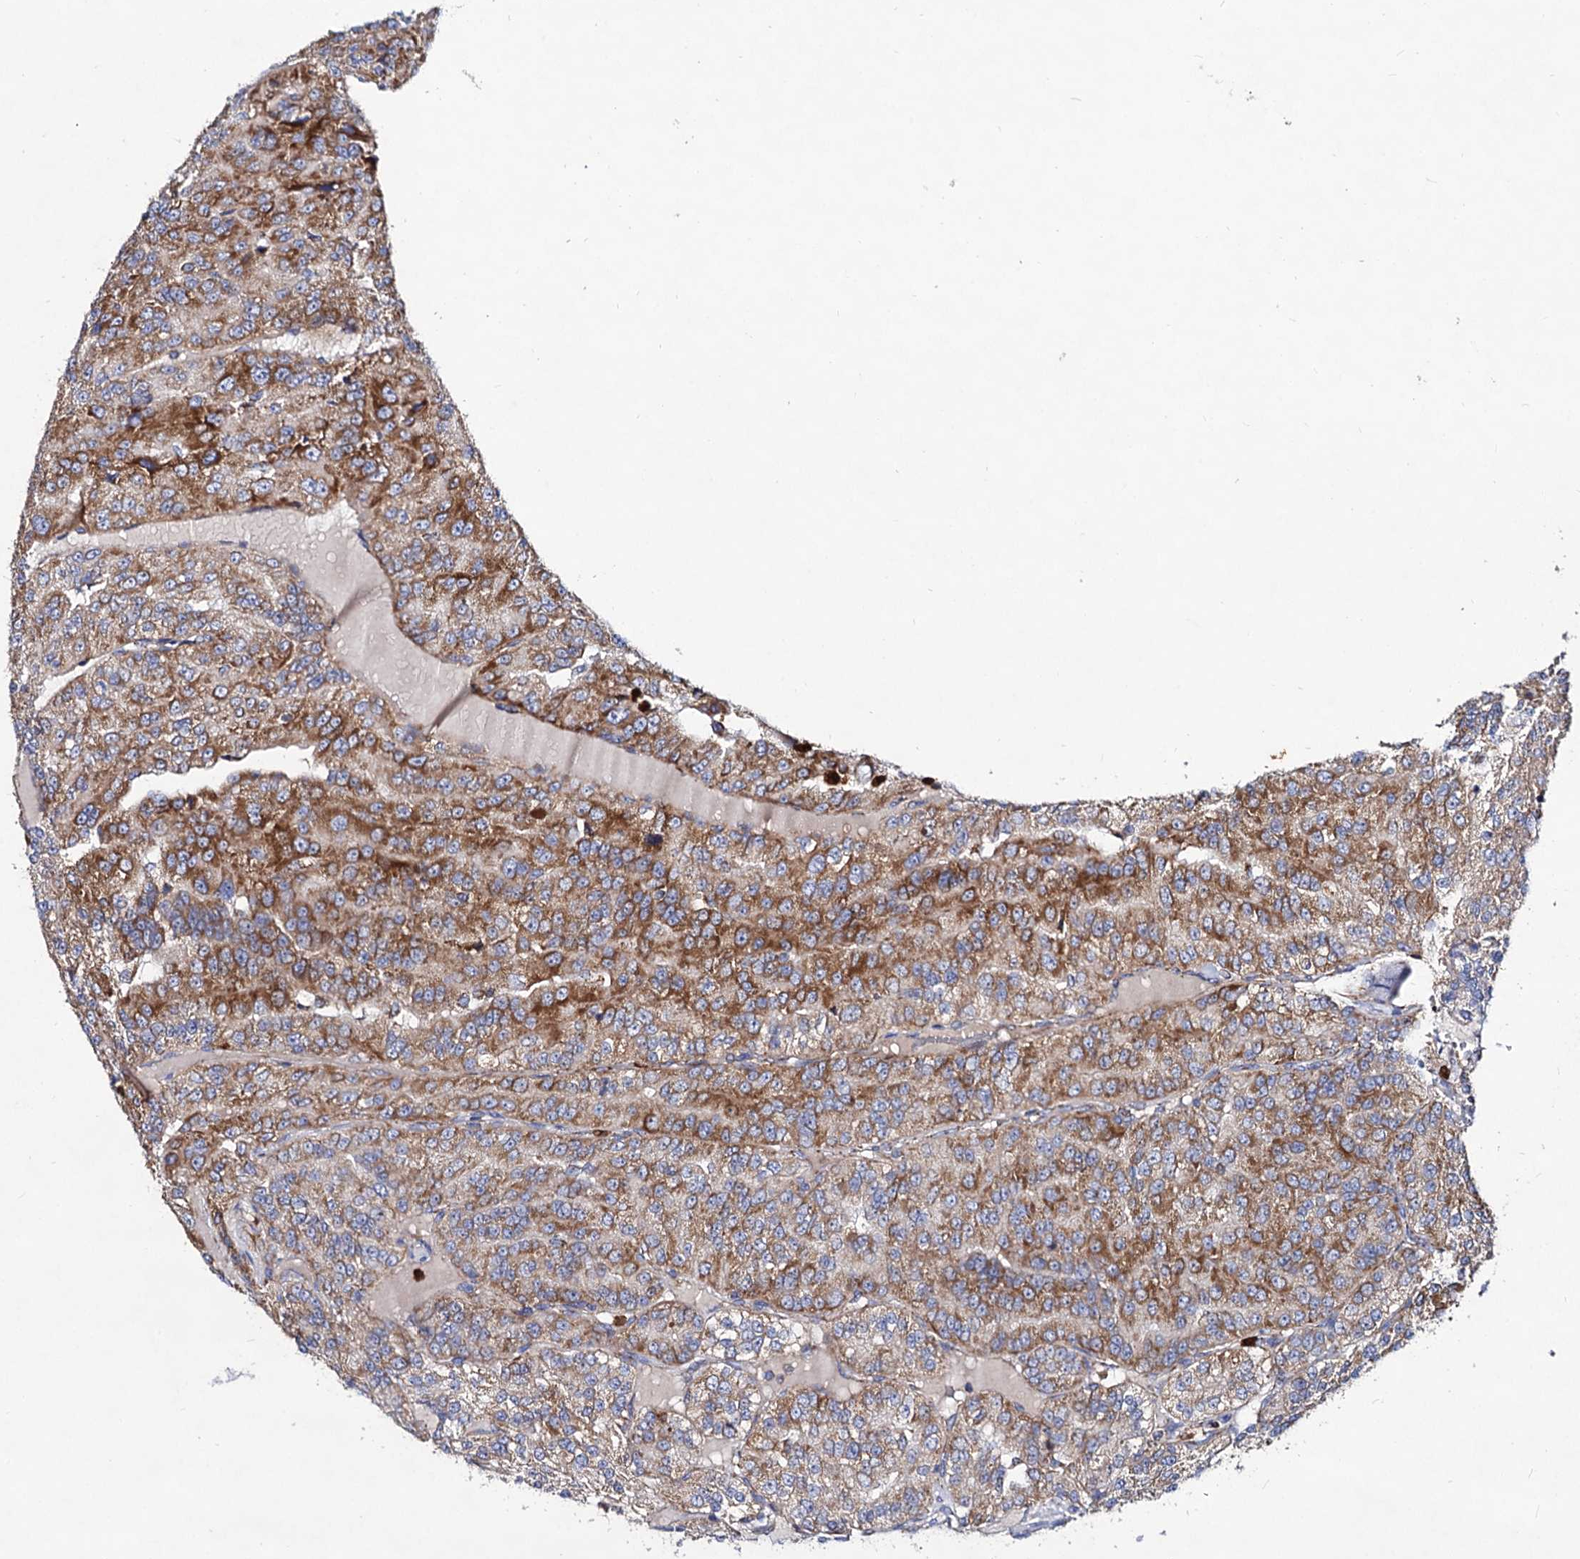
{"staining": {"intensity": "moderate", "quantity": ">75%", "location": "cytoplasmic/membranous"}, "tissue": "renal cancer", "cell_type": "Tumor cells", "image_type": "cancer", "snomed": [{"axis": "morphology", "description": "Adenocarcinoma, NOS"}, {"axis": "topography", "description": "Kidney"}], "caption": "Protein expression analysis of human renal adenocarcinoma reveals moderate cytoplasmic/membranous expression in approximately >75% of tumor cells. (DAB IHC, brown staining for protein, blue staining for nuclei).", "gene": "ACAD9", "patient": {"sex": "female", "age": 63}}